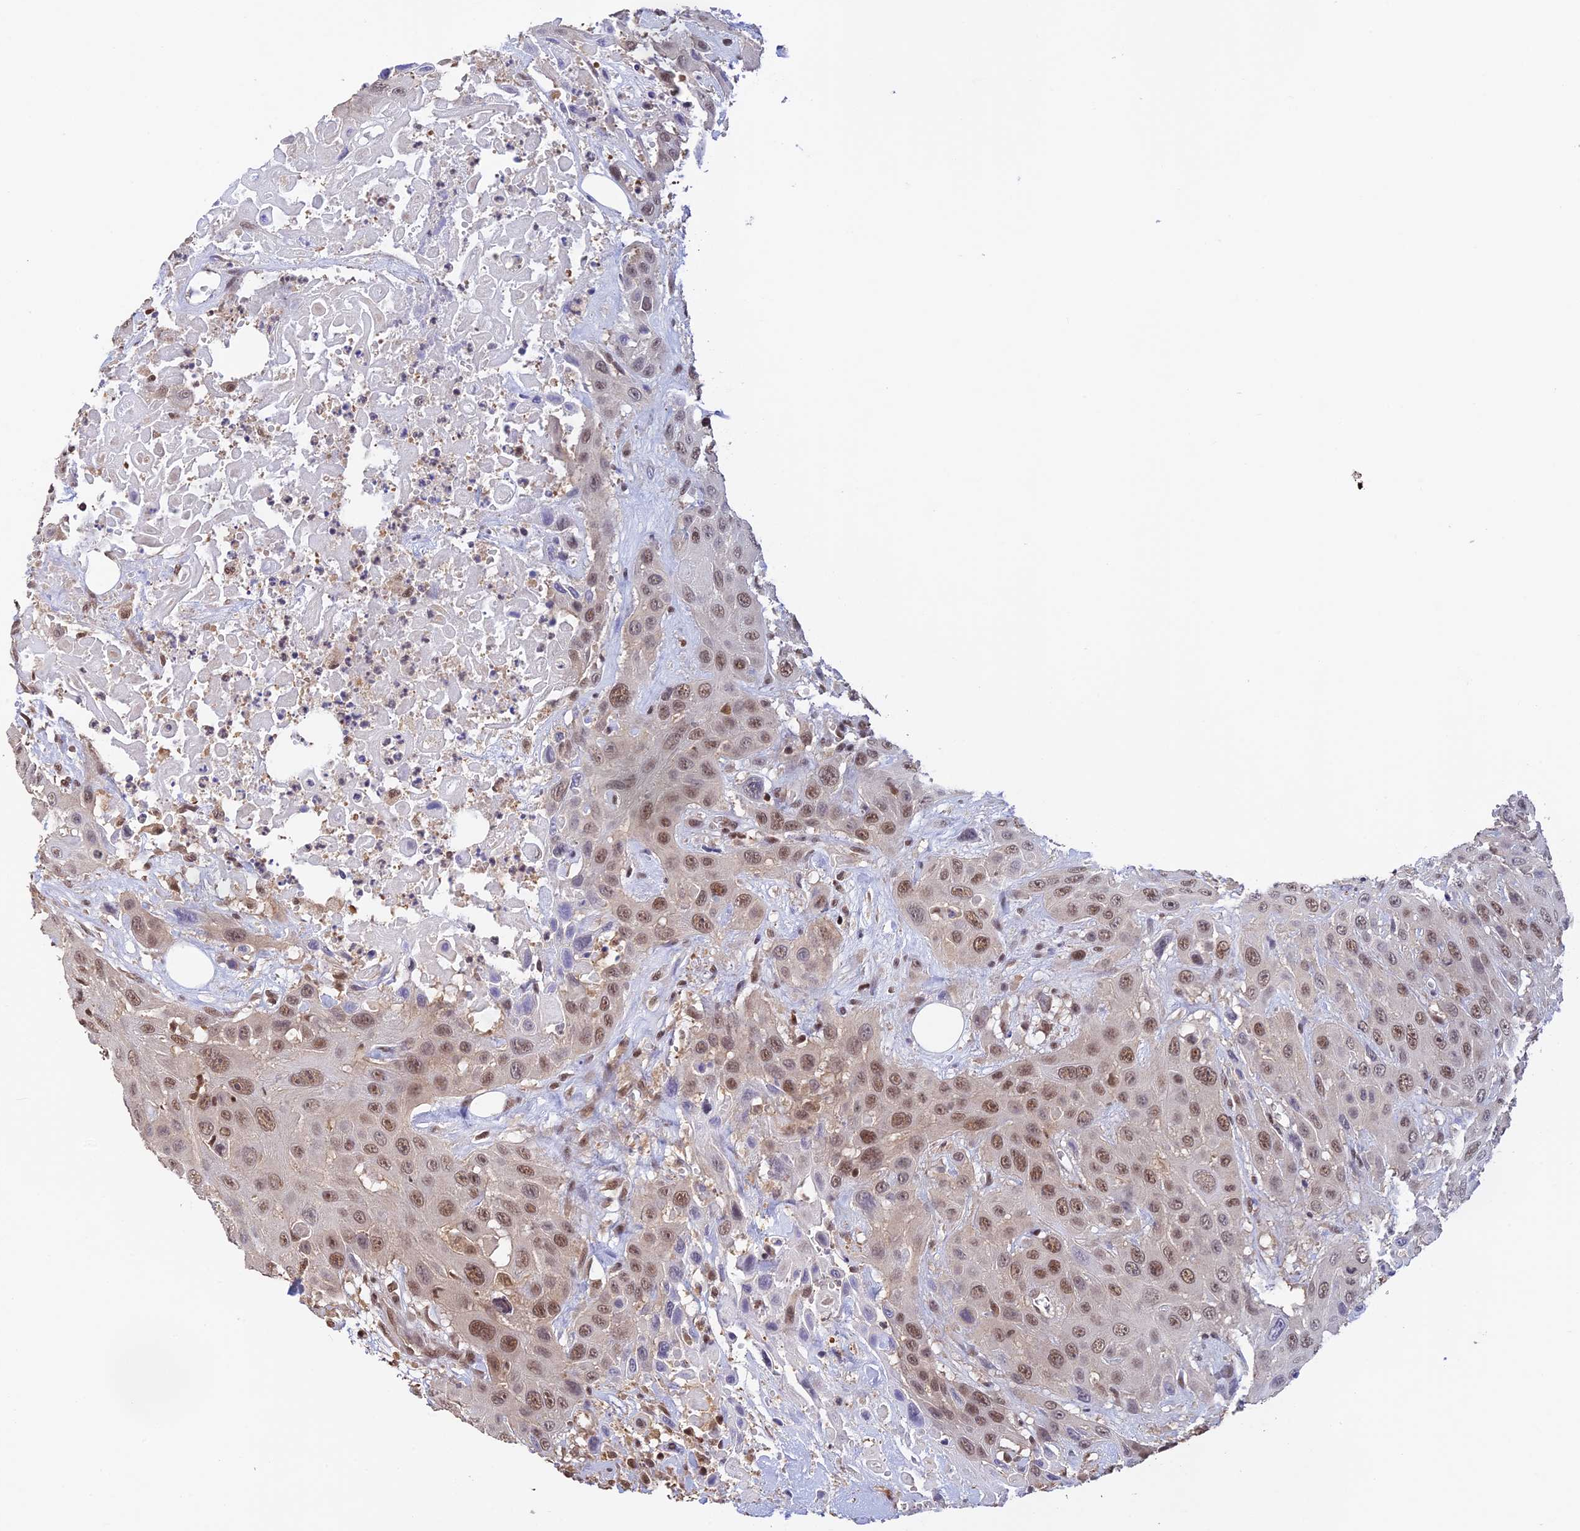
{"staining": {"intensity": "moderate", "quantity": ">75%", "location": "nuclear"}, "tissue": "head and neck cancer", "cell_type": "Tumor cells", "image_type": "cancer", "snomed": [{"axis": "morphology", "description": "Squamous cell carcinoma, NOS"}, {"axis": "topography", "description": "Head-Neck"}], "caption": "IHC micrograph of neoplastic tissue: squamous cell carcinoma (head and neck) stained using immunohistochemistry shows medium levels of moderate protein expression localized specifically in the nuclear of tumor cells, appearing as a nuclear brown color.", "gene": "THAP11", "patient": {"sex": "male", "age": 81}}